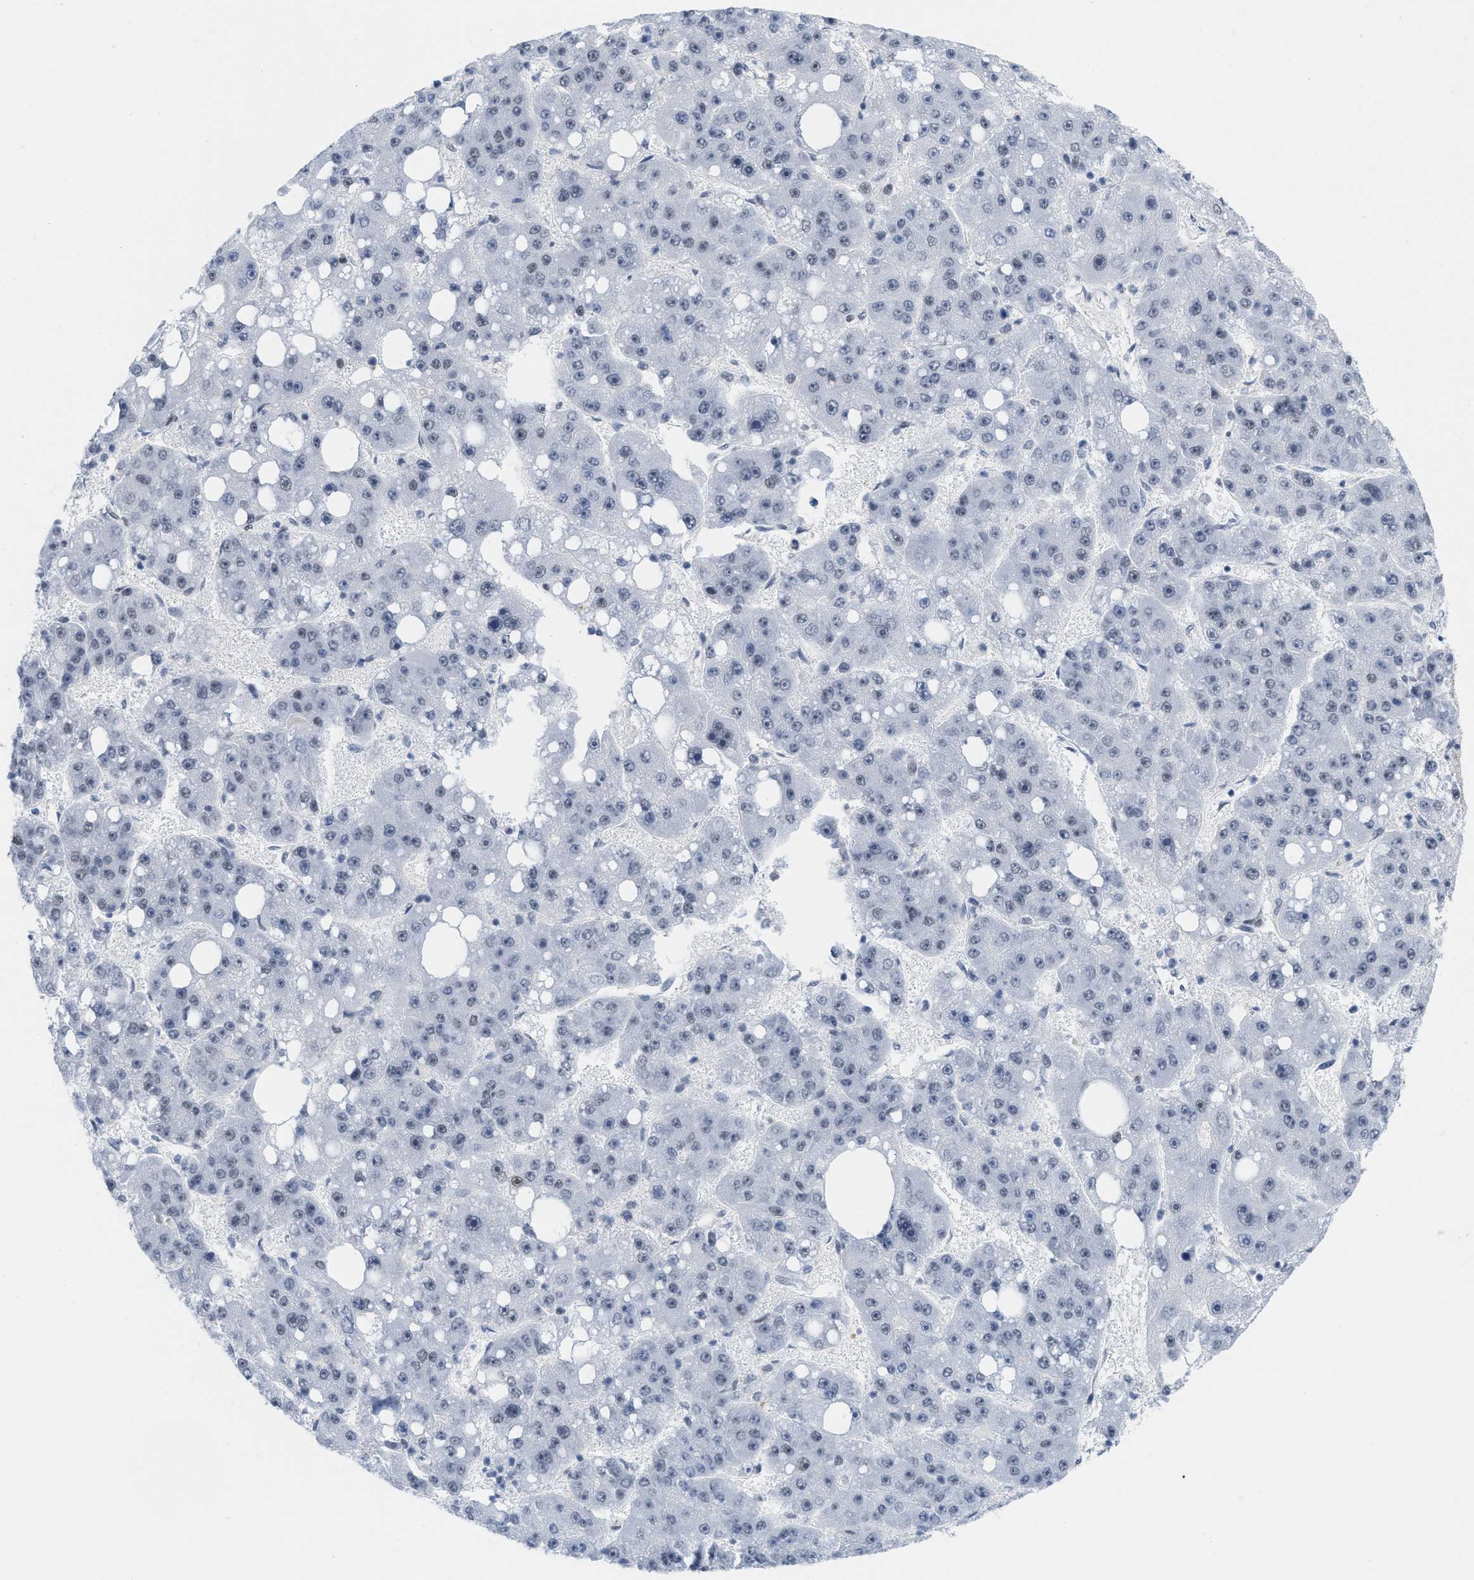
{"staining": {"intensity": "negative", "quantity": "none", "location": "none"}, "tissue": "liver cancer", "cell_type": "Tumor cells", "image_type": "cancer", "snomed": [{"axis": "morphology", "description": "Carcinoma, Hepatocellular, NOS"}, {"axis": "topography", "description": "Liver"}], "caption": "A histopathology image of hepatocellular carcinoma (liver) stained for a protein reveals no brown staining in tumor cells. The staining is performed using DAB brown chromogen with nuclei counter-stained in using hematoxylin.", "gene": "MIER1", "patient": {"sex": "female", "age": 61}}